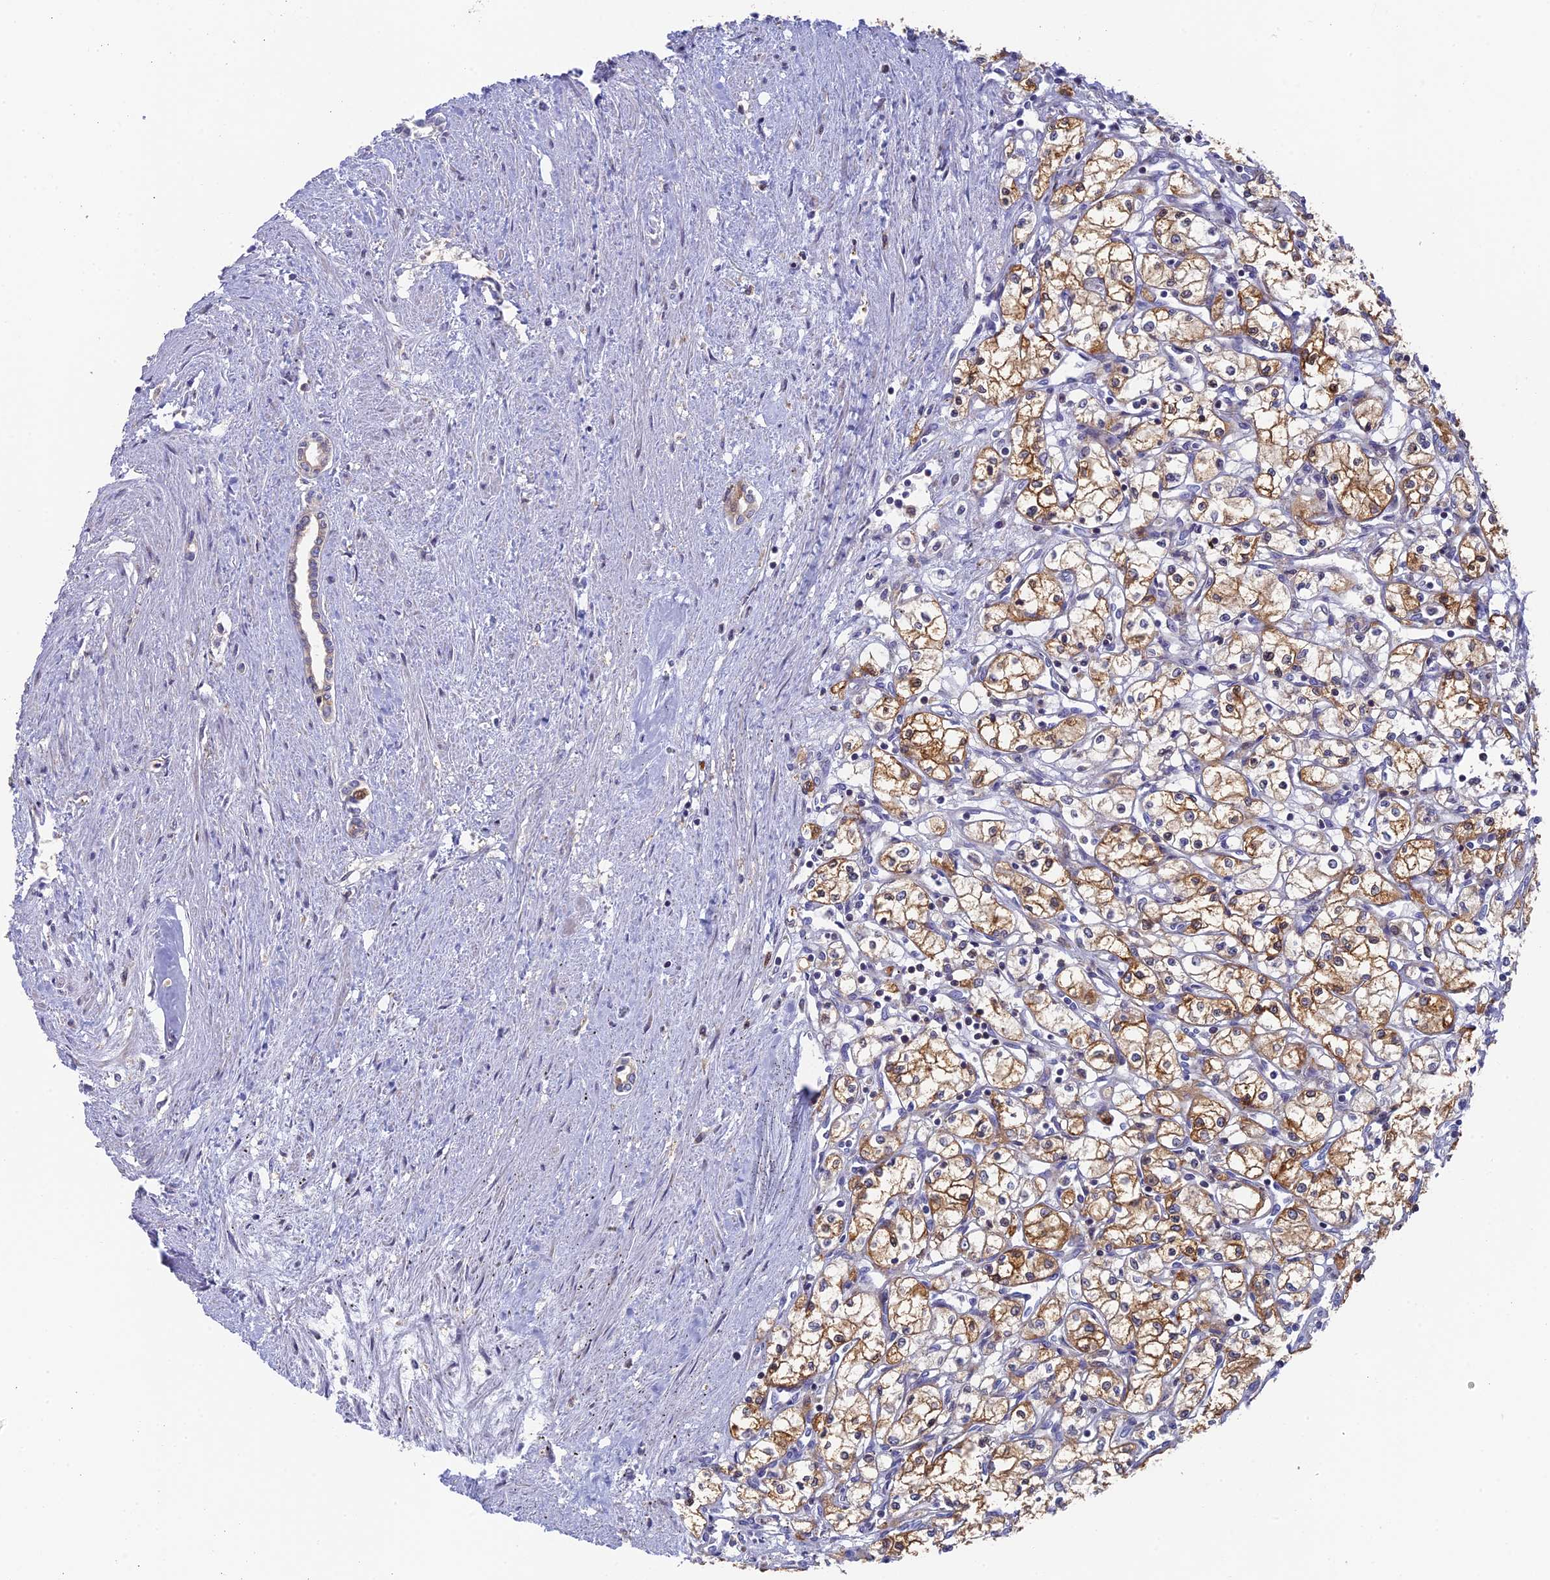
{"staining": {"intensity": "moderate", "quantity": ">75%", "location": "cytoplasmic/membranous"}, "tissue": "renal cancer", "cell_type": "Tumor cells", "image_type": "cancer", "snomed": [{"axis": "morphology", "description": "Adenocarcinoma, NOS"}, {"axis": "topography", "description": "Kidney"}], "caption": "Human adenocarcinoma (renal) stained with a protein marker demonstrates moderate staining in tumor cells.", "gene": "IPO5", "patient": {"sex": "male", "age": 59}}